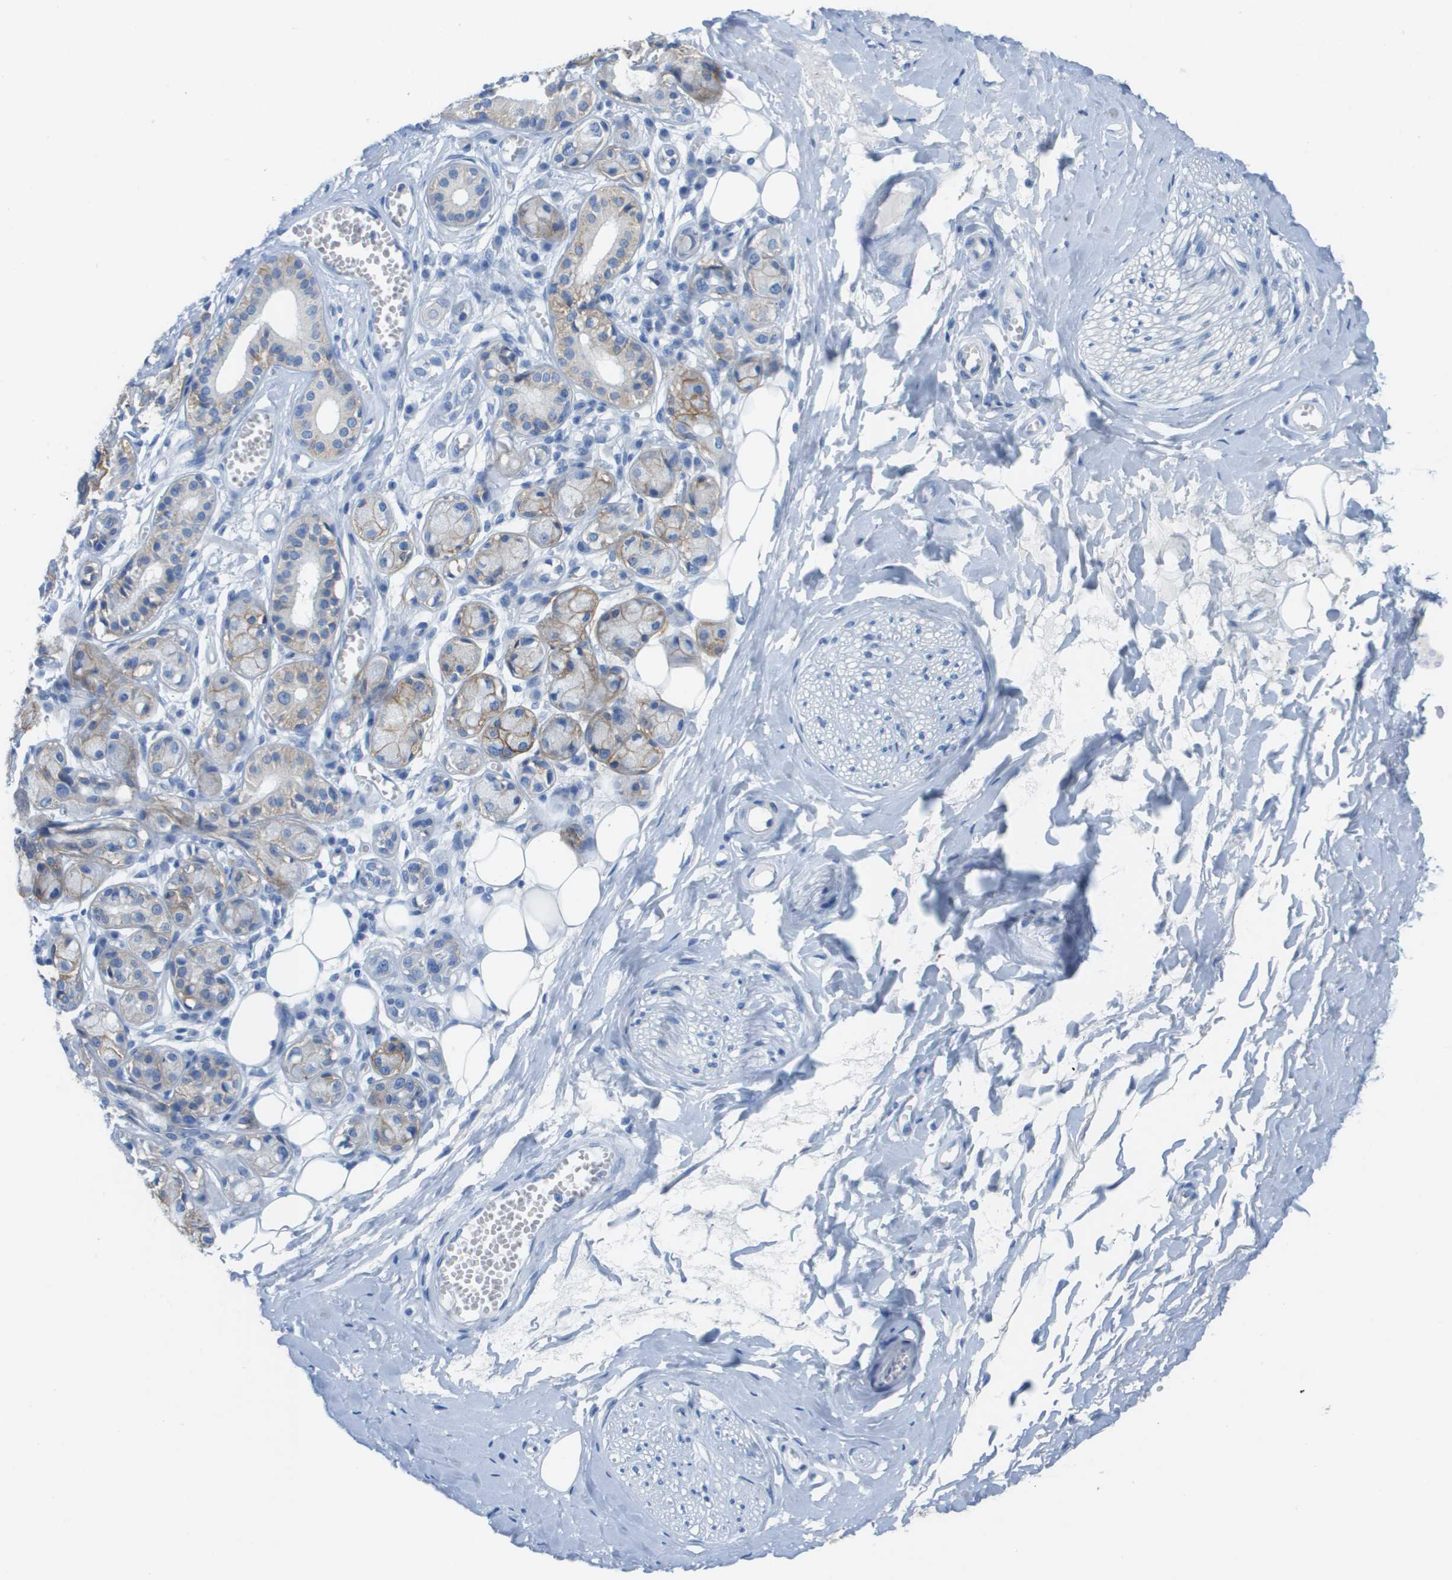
{"staining": {"intensity": "negative", "quantity": "none", "location": "none"}, "tissue": "adipose tissue", "cell_type": "Adipocytes", "image_type": "normal", "snomed": [{"axis": "morphology", "description": "Normal tissue, NOS"}, {"axis": "morphology", "description": "Inflammation, NOS"}, {"axis": "topography", "description": "Salivary gland"}, {"axis": "topography", "description": "Peripheral nerve tissue"}], "caption": "This photomicrograph is of unremarkable adipose tissue stained with immunohistochemistry to label a protein in brown with the nuclei are counter-stained blue. There is no staining in adipocytes.", "gene": "CD46", "patient": {"sex": "female", "age": 75}}